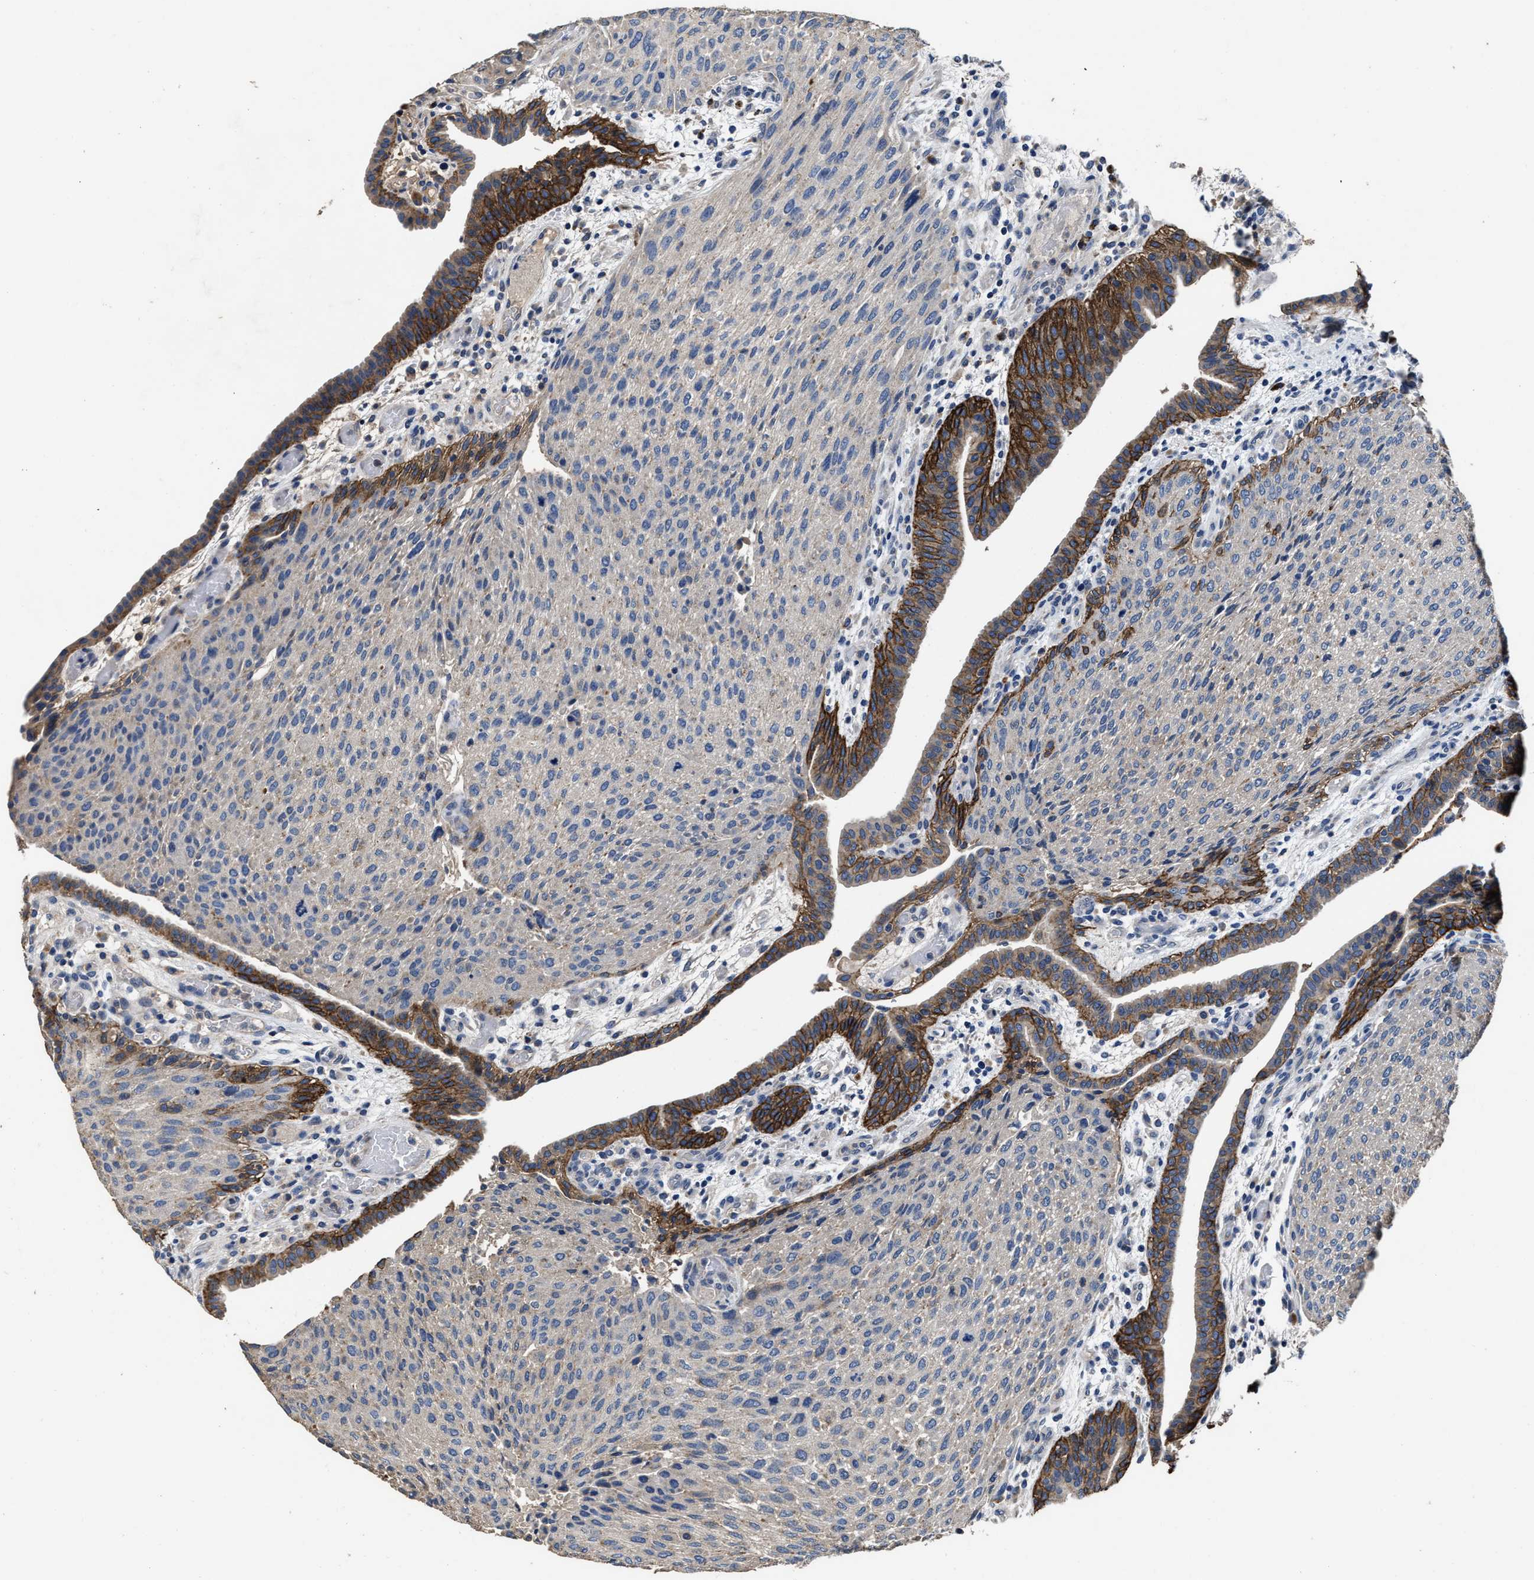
{"staining": {"intensity": "moderate", "quantity": "<25%", "location": "cytoplasmic/membranous"}, "tissue": "urothelial cancer", "cell_type": "Tumor cells", "image_type": "cancer", "snomed": [{"axis": "morphology", "description": "Urothelial carcinoma, Low grade"}, {"axis": "morphology", "description": "Urothelial carcinoma, High grade"}, {"axis": "topography", "description": "Urinary bladder"}], "caption": "Human urothelial carcinoma (high-grade) stained with a protein marker shows moderate staining in tumor cells.", "gene": "UBR4", "patient": {"sex": "male", "age": 35}}